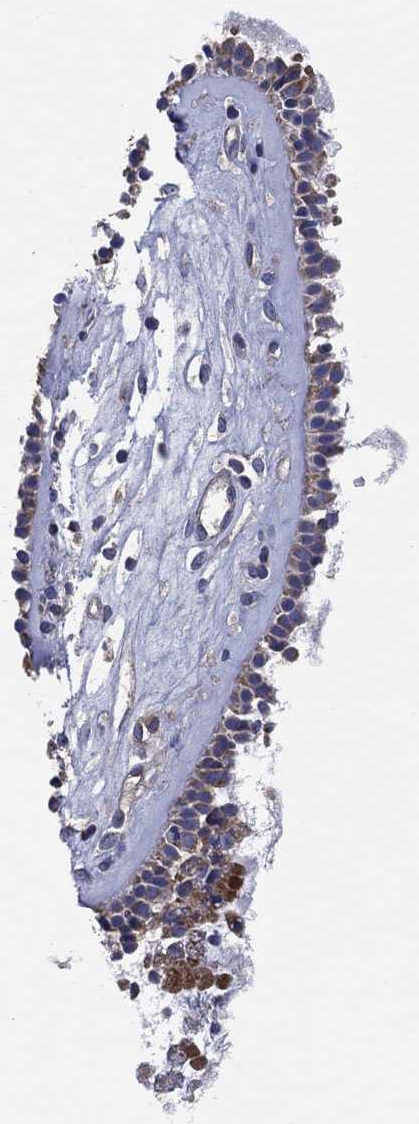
{"staining": {"intensity": "strong", "quantity": "<25%", "location": "cytoplasmic/membranous"}, "tissue": "nasopharynx", "cell_type": "Respiratory epithelial cells", "image_type": "normal", "snomed": [{"axis": "morphology", "description": "Normal tissue, NOS"}, {"axis": "topography", "description": "Nasopharynx"}], "caption": "An image of human nasopharynx stained for a protein shows strong cytoplasmic/membranous brown staining in respiratory epithelial cells. (Stains: DAB in brown, nuclei in blue, Microscopy: brightfield microscopy at high magnification).", "gene": "LIMD1", "patient": {"sex": "male", "age": 29}}